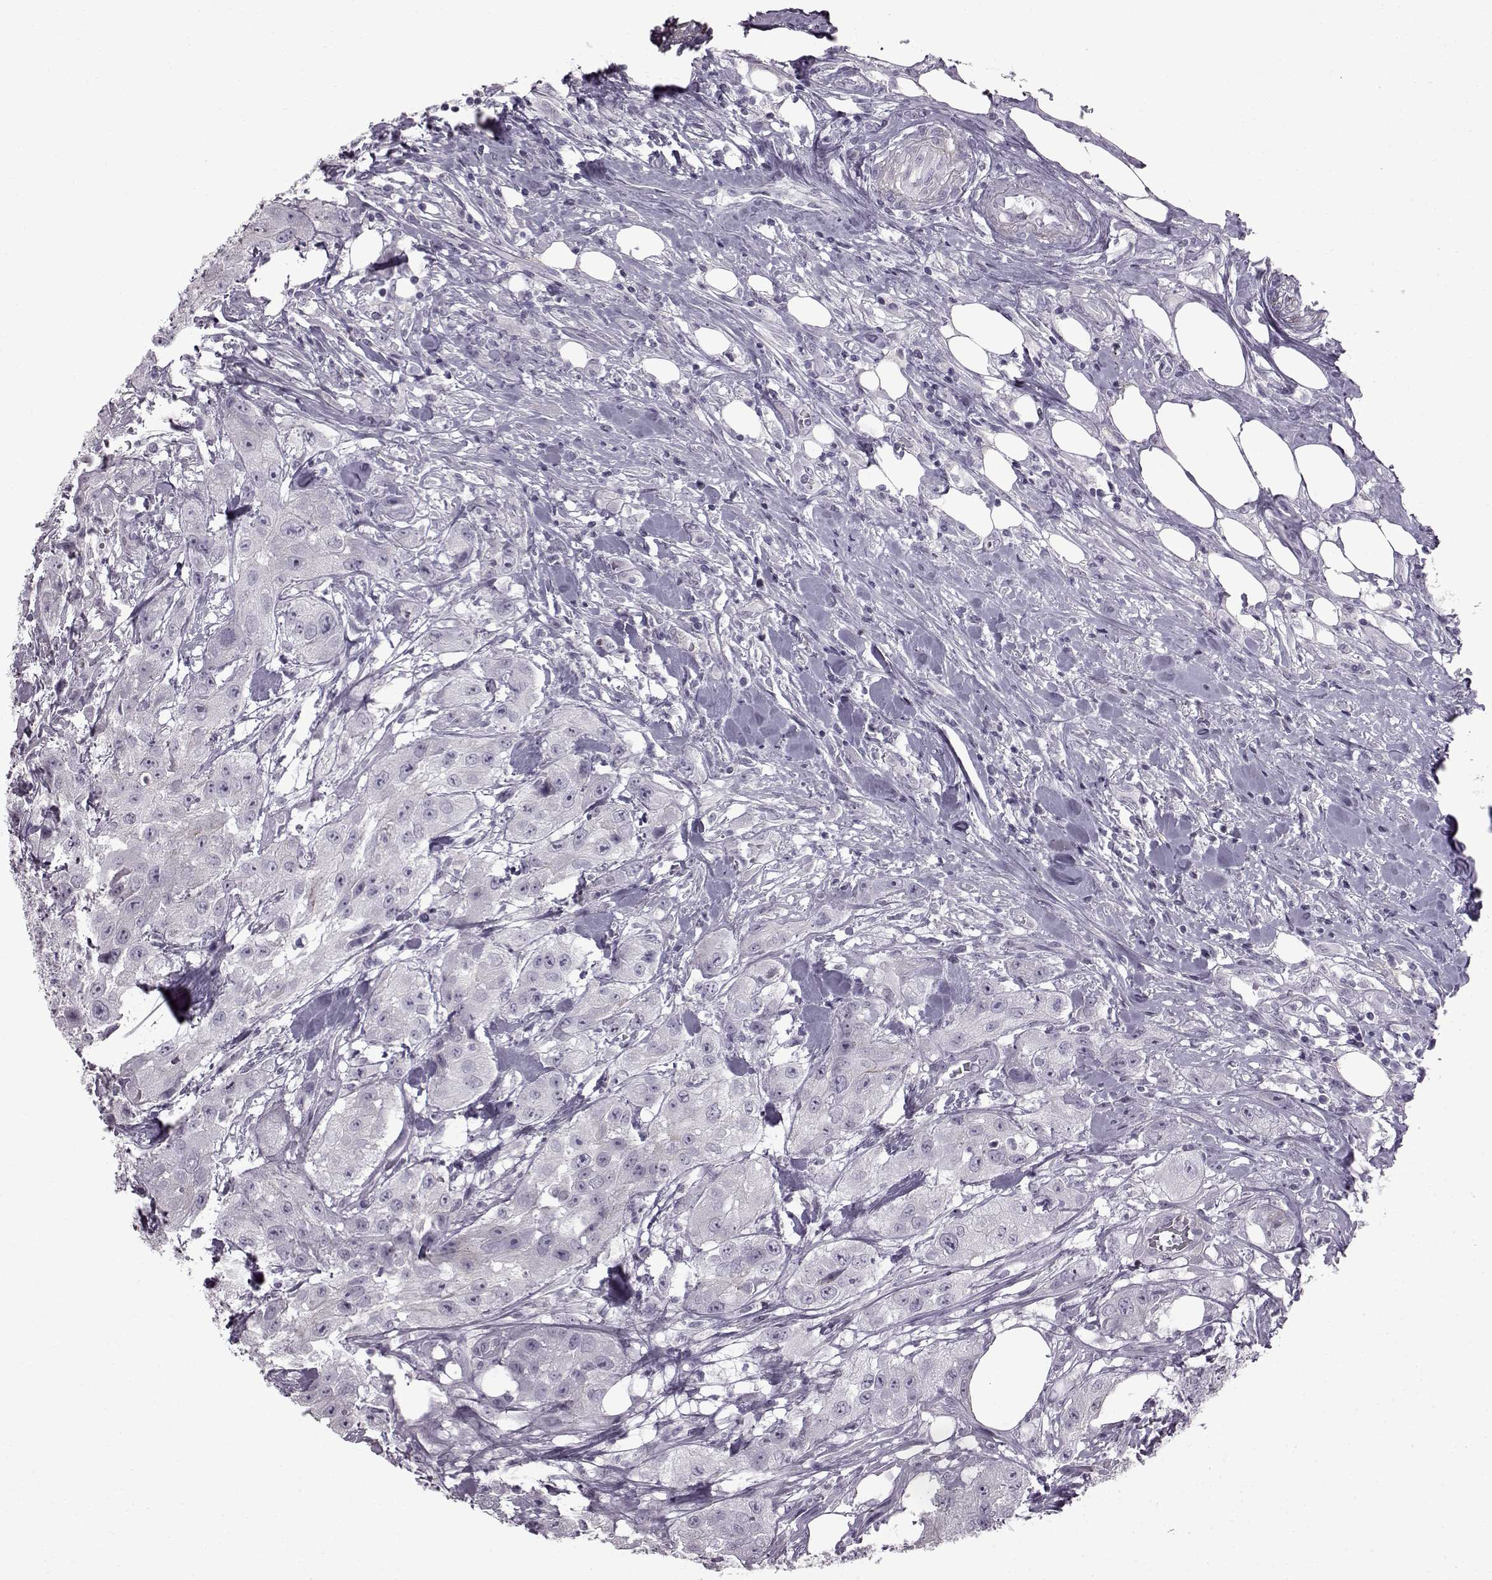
{"staining": {"intensity": "negative", "quantity": "none", "location": "none"}, "tissue": "urothelial cancer", "cell_type": "Tumor cells", "image_type": "cancer", "snomed": [{"axis": "morphology", "description": "Urothelial carcinoma, High grade"}, {"axis": "topography", "description": "Urinary bladder"}], "caption": "Immunohistochemical staining of human urothelial cancer demonstrates no significant positivity in tumor cells. The staining is performed using DAB (3,3'-diaminobenzidine) brown chromogen with nuclei counter-stained in using hematoxylin.", "gene": "SLC28A2", "patient": {"sex": "male", "age": 79}}